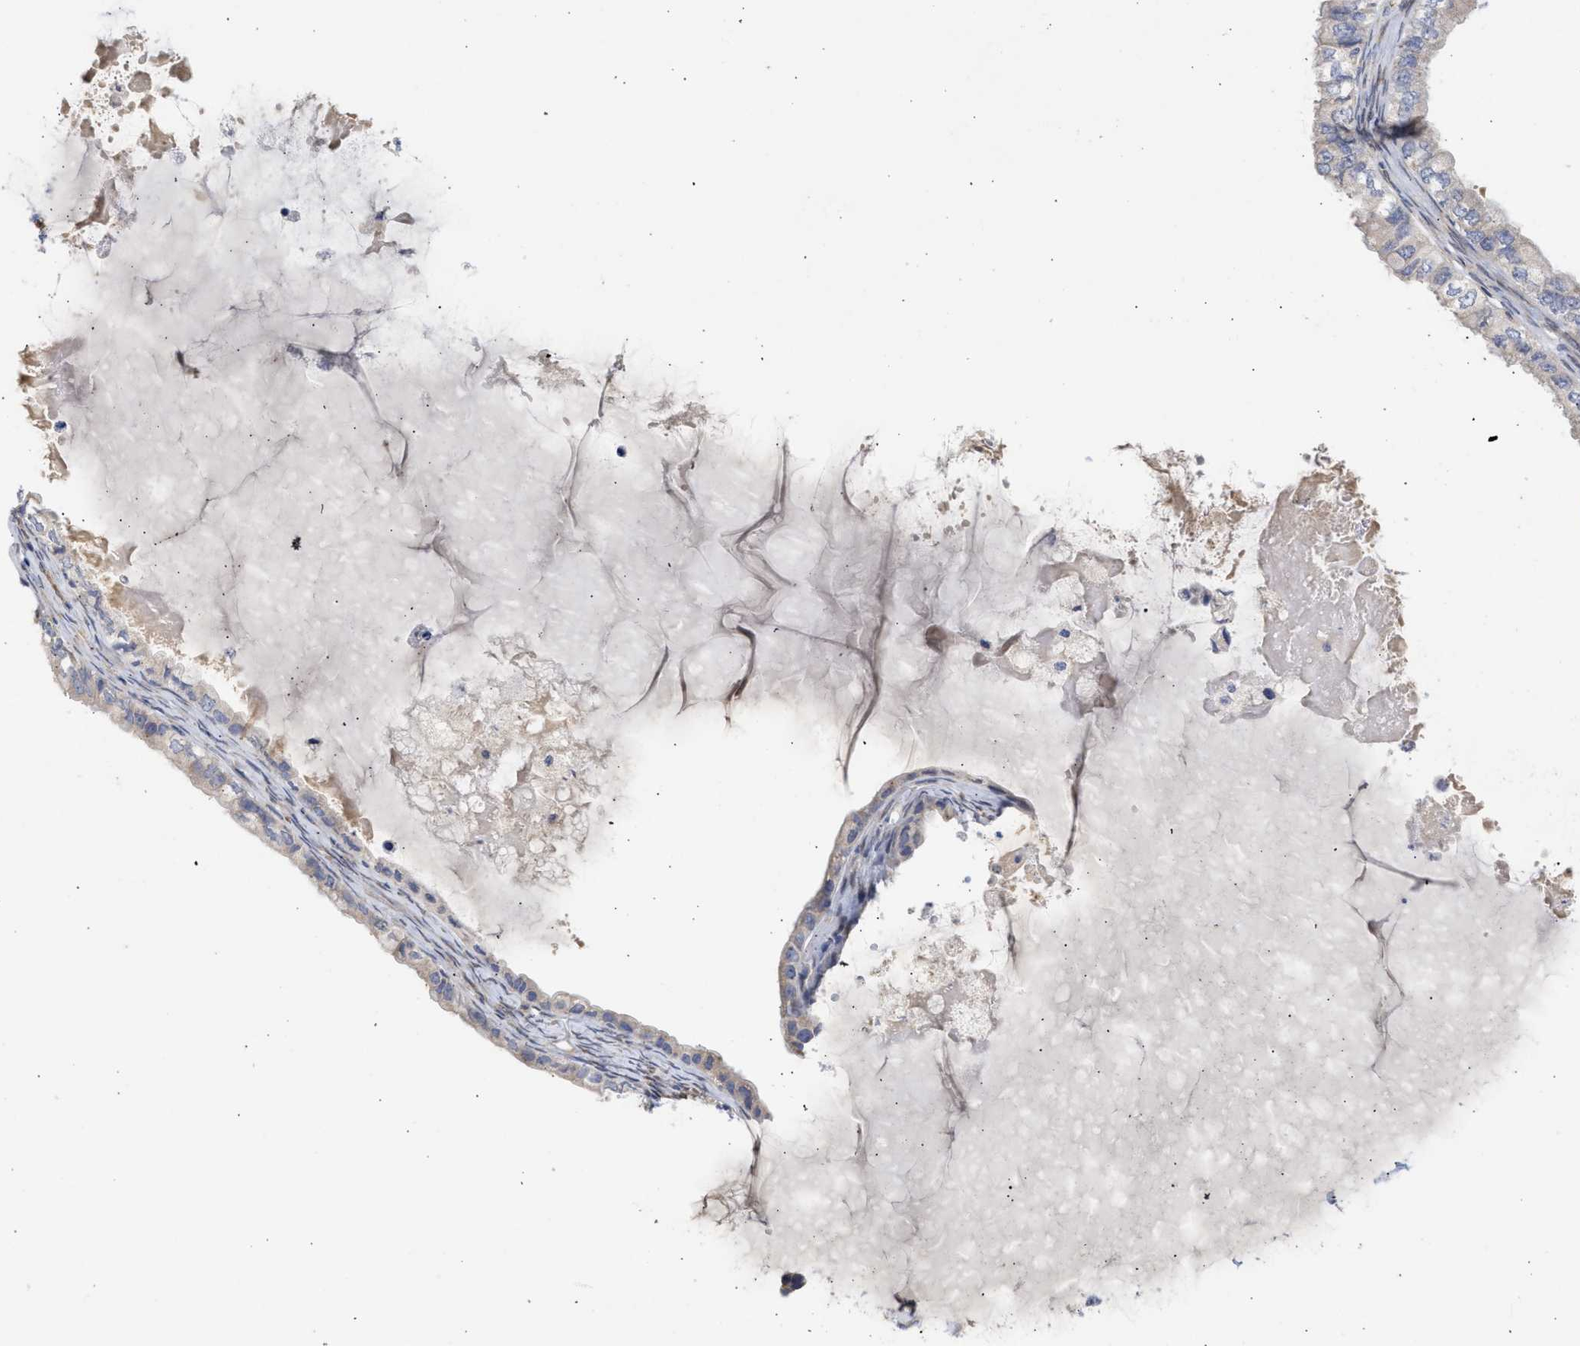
{"staining": {"intensity": "weak", "quantity": "<25%", "location": "cytoplasmic/membranous"}, "tissue": "ovarian cancer", "cell_type": "Tumor cells", "image_type": "cancer", "snomed": [{"axis": "morphology", "description": "Cystadenocarcinoma, mucinous, NOS"}, {"axis": "topography", "description": "Ovary"}], "caption": "This is a image of immunohistochemistry staining of ovarian cancer (mucinous cystadenocarcinoma), which shows no staining in tumor cells.", "gene": "TMED1", "patient": {"sex": "female", "age": 80}}